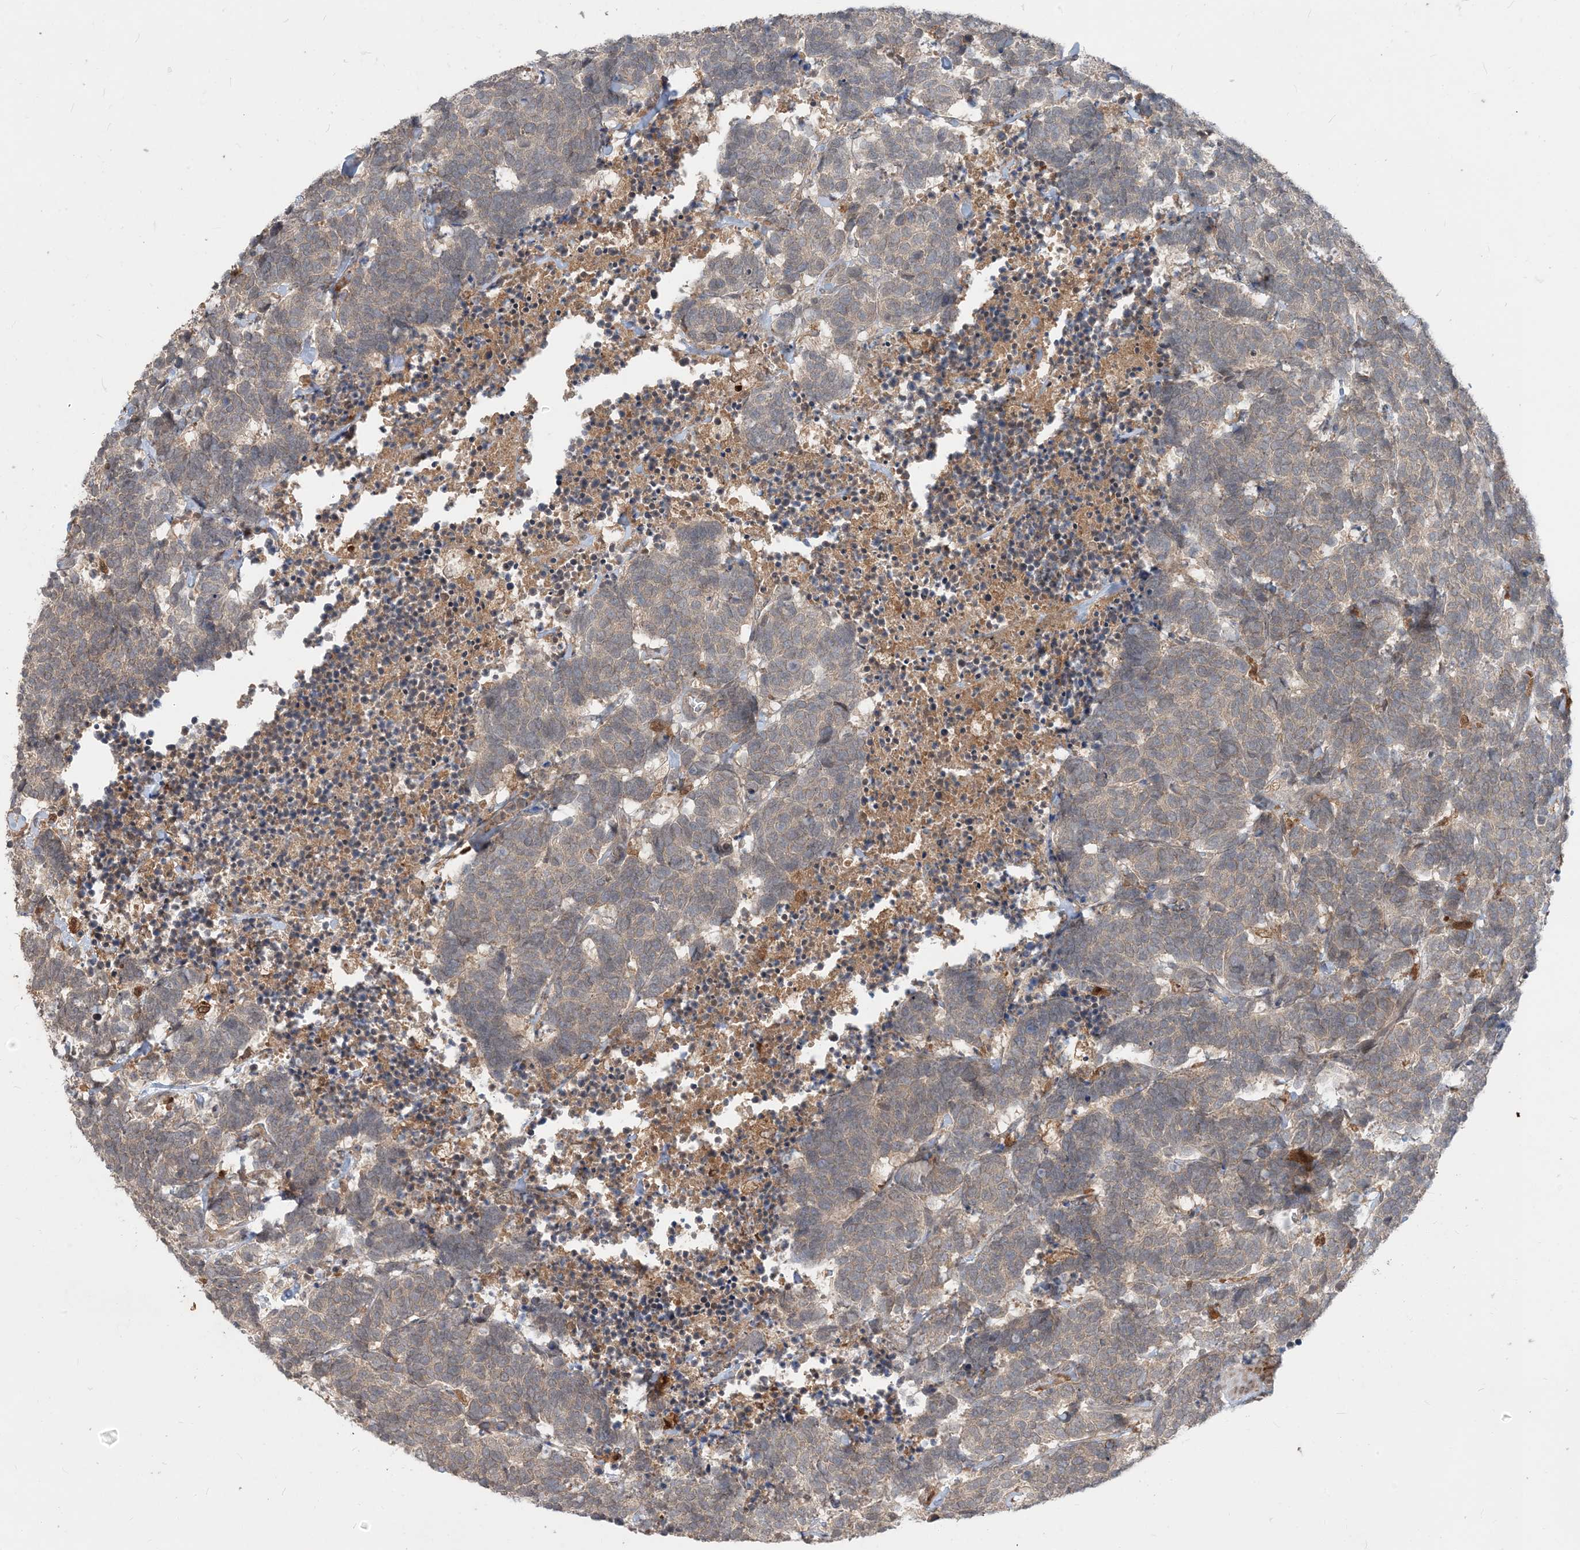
{"staining": {"intensity": "weak", "quantity": "25%-75%", "location": "cytoplasmic/membranous"}, "tissue": "carcinoid", "cell_type": "Tumor cells", "image_type": "cancer", "snomed": [{"axis": "morphology", "description": "Carcinoma, NOS"}, {"axis": "morphology", "description": "Carcinoid, malignant, NOS"}, {"axis": "topography", "description": "Urinary bladder"}], "caption": "This is an image of immunohistochemistry (IHC) staining of carcinoid, which shows weak positivity in the cytoplasmic/membranous of tumor cells.", "gene": "NAGK", "patient": {"sex": "male", "age": 57}}